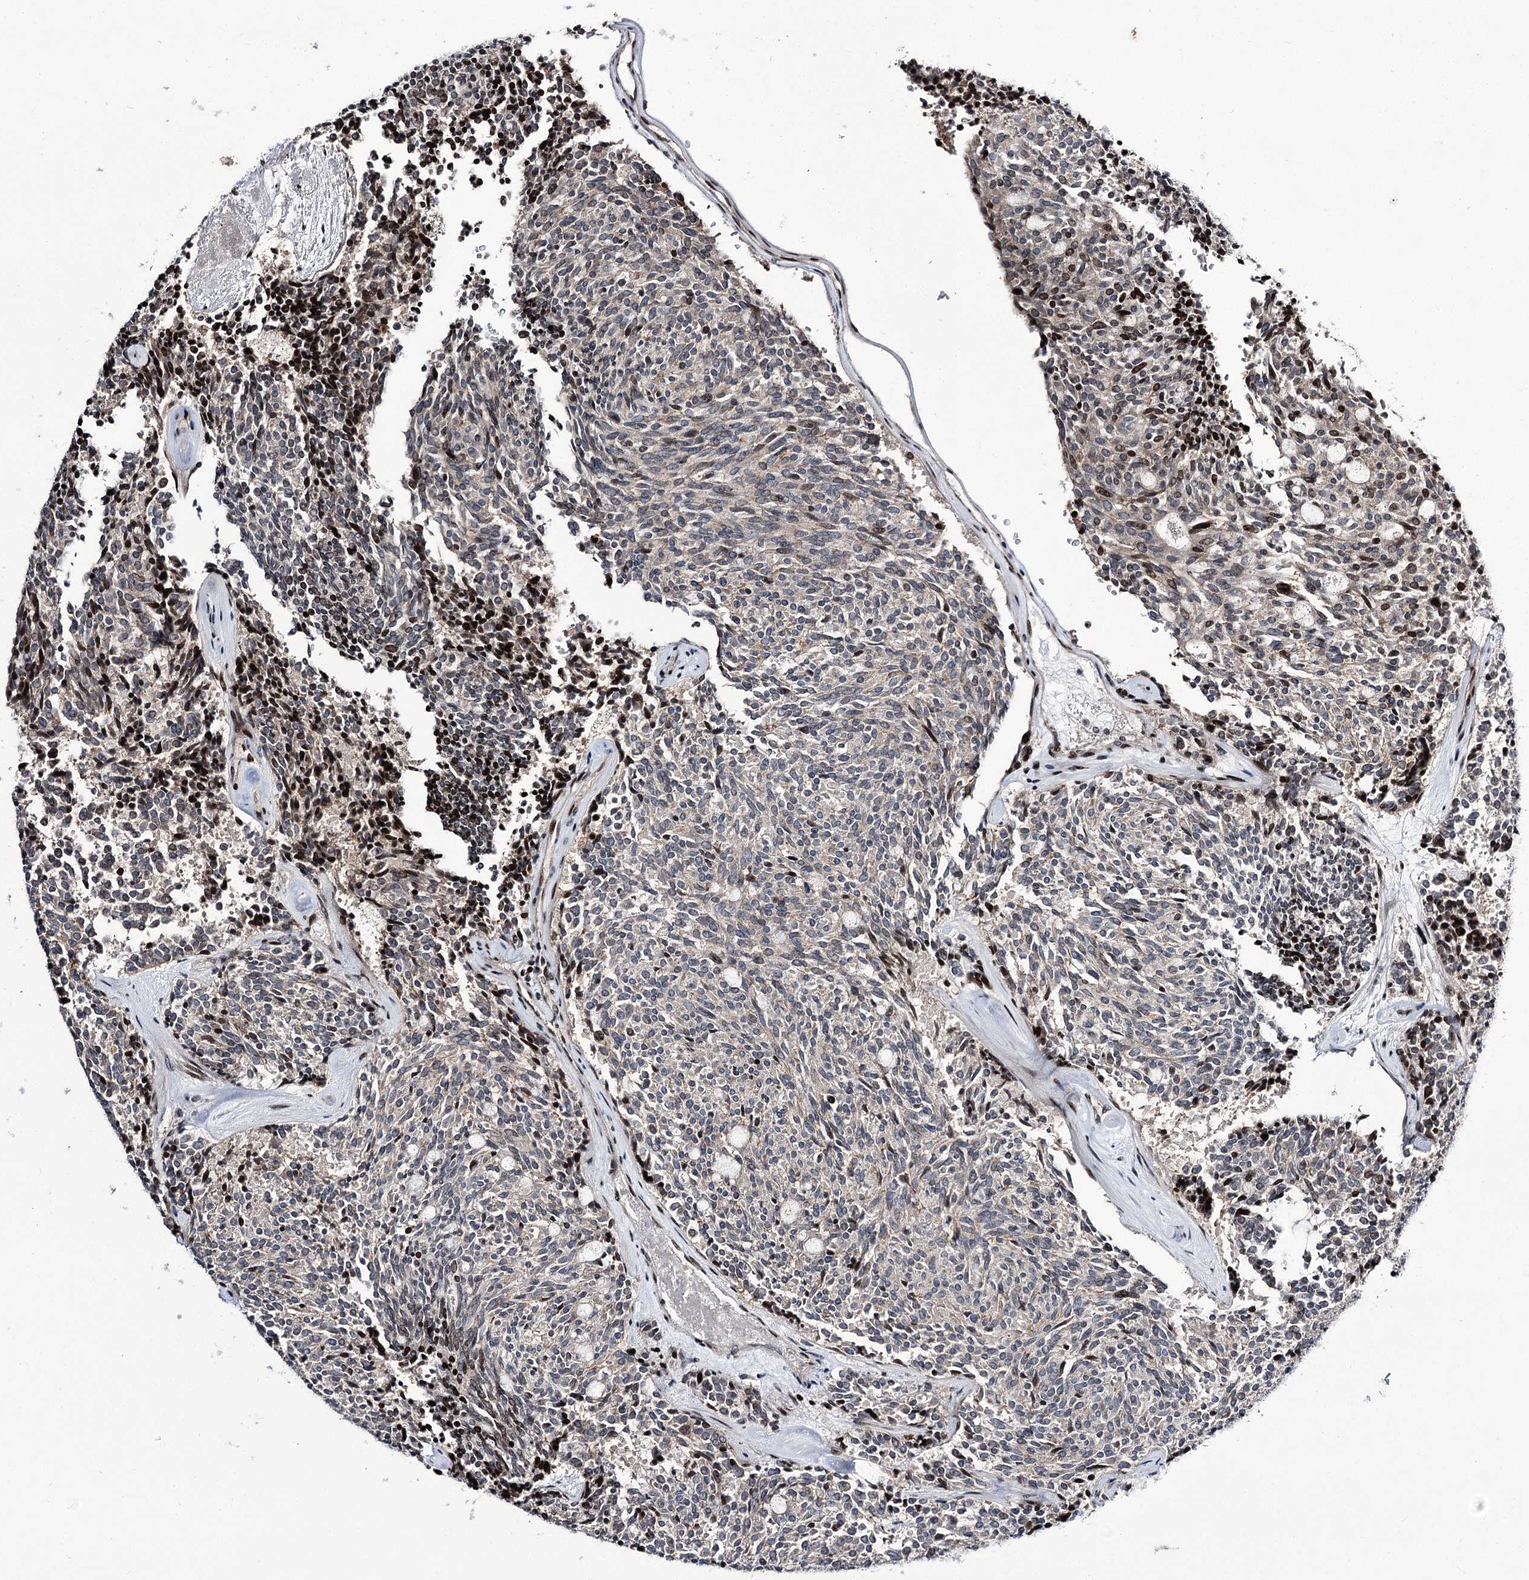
{"staining": {"intensity": "weak", "quantity": "<25%", "location": "nuclear"}, "tissue": "carcinoid", "cell_type": "Tumor cells", "image_type": "cancer", "snomed": [{"axis": "morphology", "description": "Carcinoid, malignant, NOS"}, {"axis": "topography", "description": "Pancreas"}], "caption": "DAB immunohistochemical staining of carcinoid shows no significant positivity in tumor cells. (DAB (3,3'-diaminobenzidine) immunohistochemistry with hematoxylin counter stain).", "gene": "ITFG2", "patient": {"sex": "female", "age": 54}}